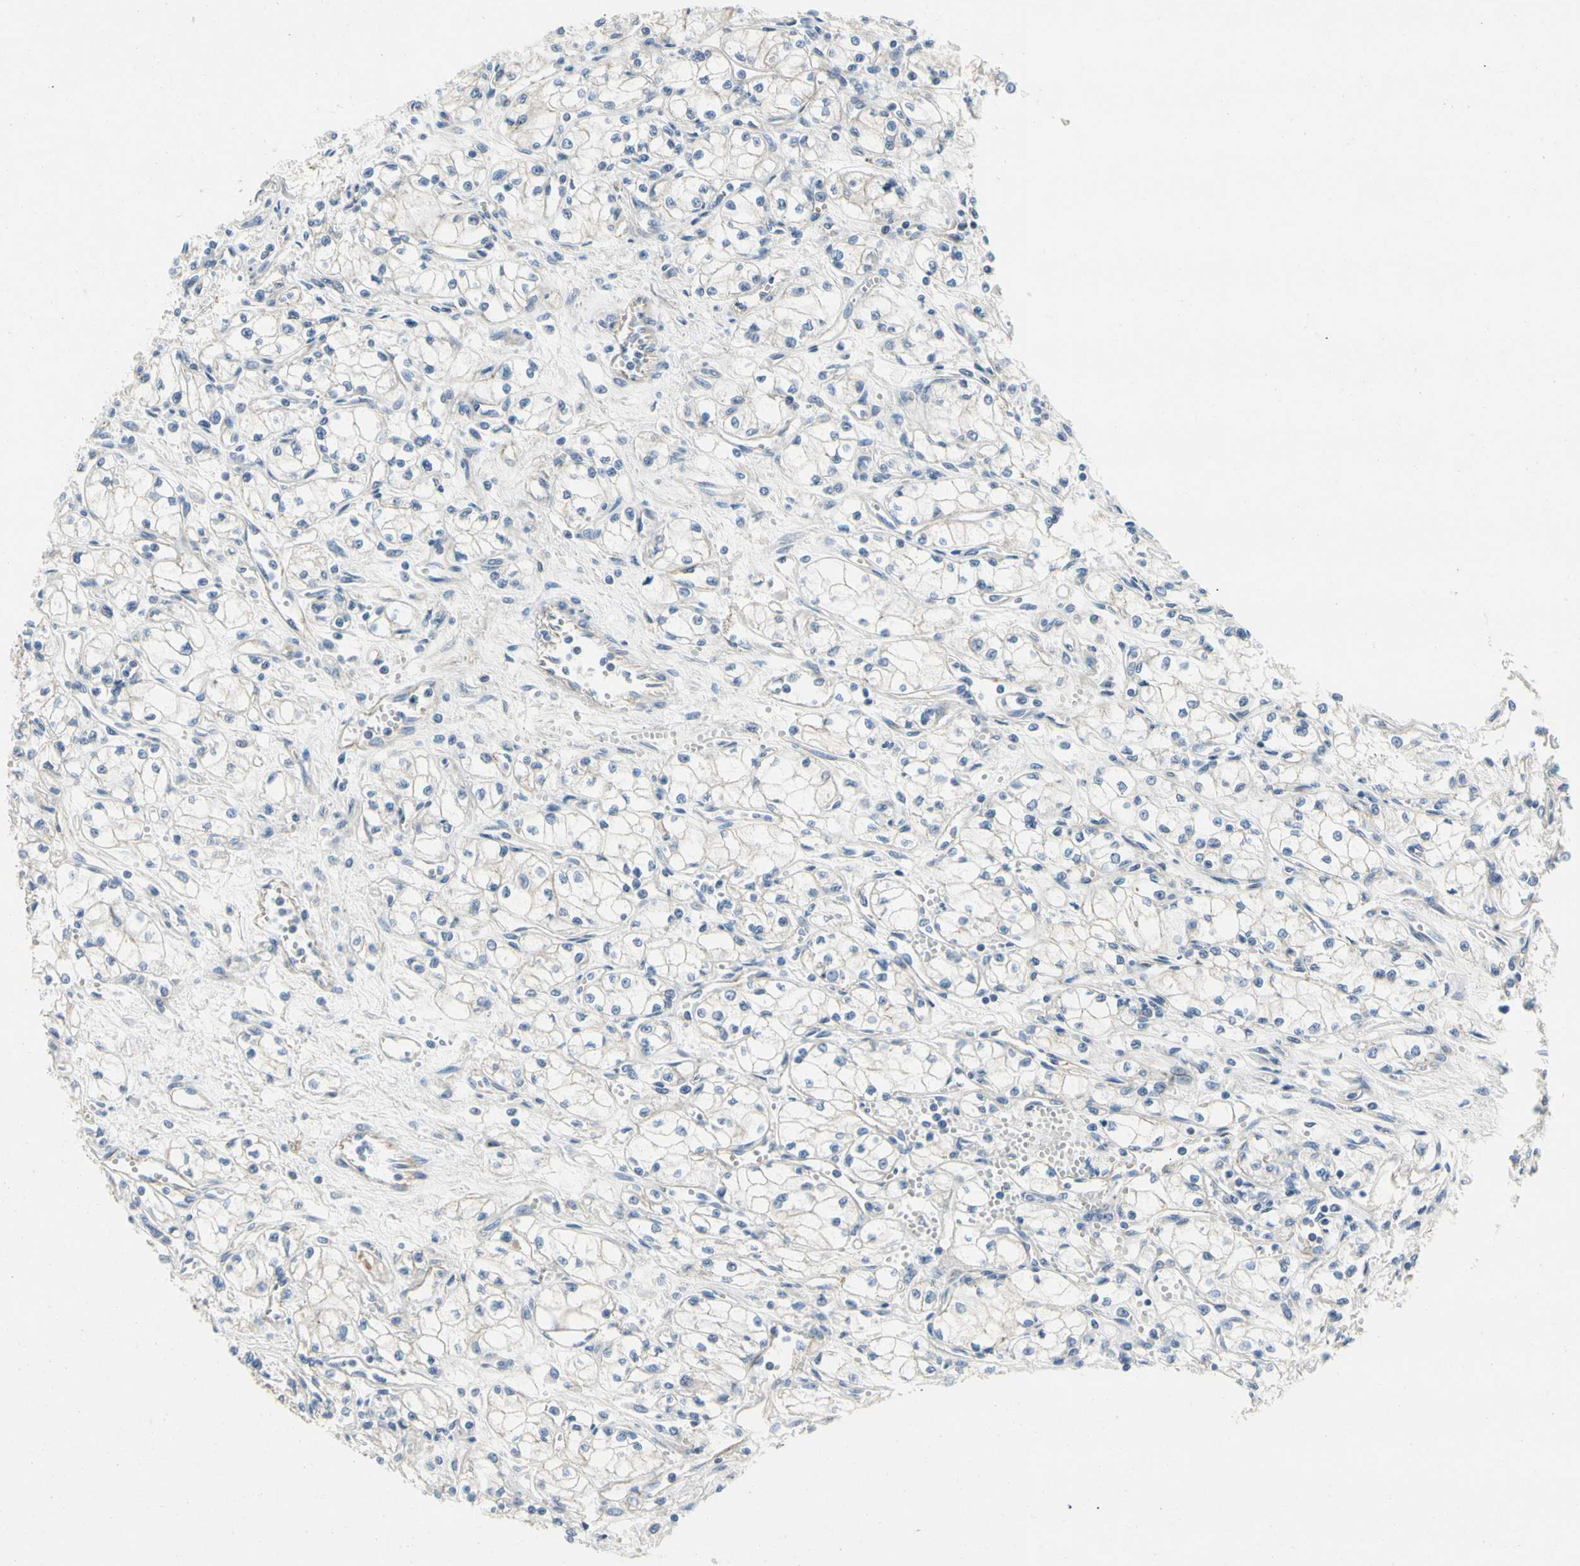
{"staining": {"intensity": "negative", "quantity": "none", "location": "none"}, "tissue": "renal cancer", "cell_type": "Tumor cells", "image_type": "cancer", "snomed": [{"axis": "morphology", "description": "Normal tissue, NOS"}, {"axis": "morphology", "description": "Adenocarcinoma, NOS"}, {"axis": "topography", "description": "Kidney"}], "caption": "There is no significant positivity in tumor cells of adenocarcinoma (renal).", "gene": "LGR6", "patient": {"sex": "male", "age": 59}}